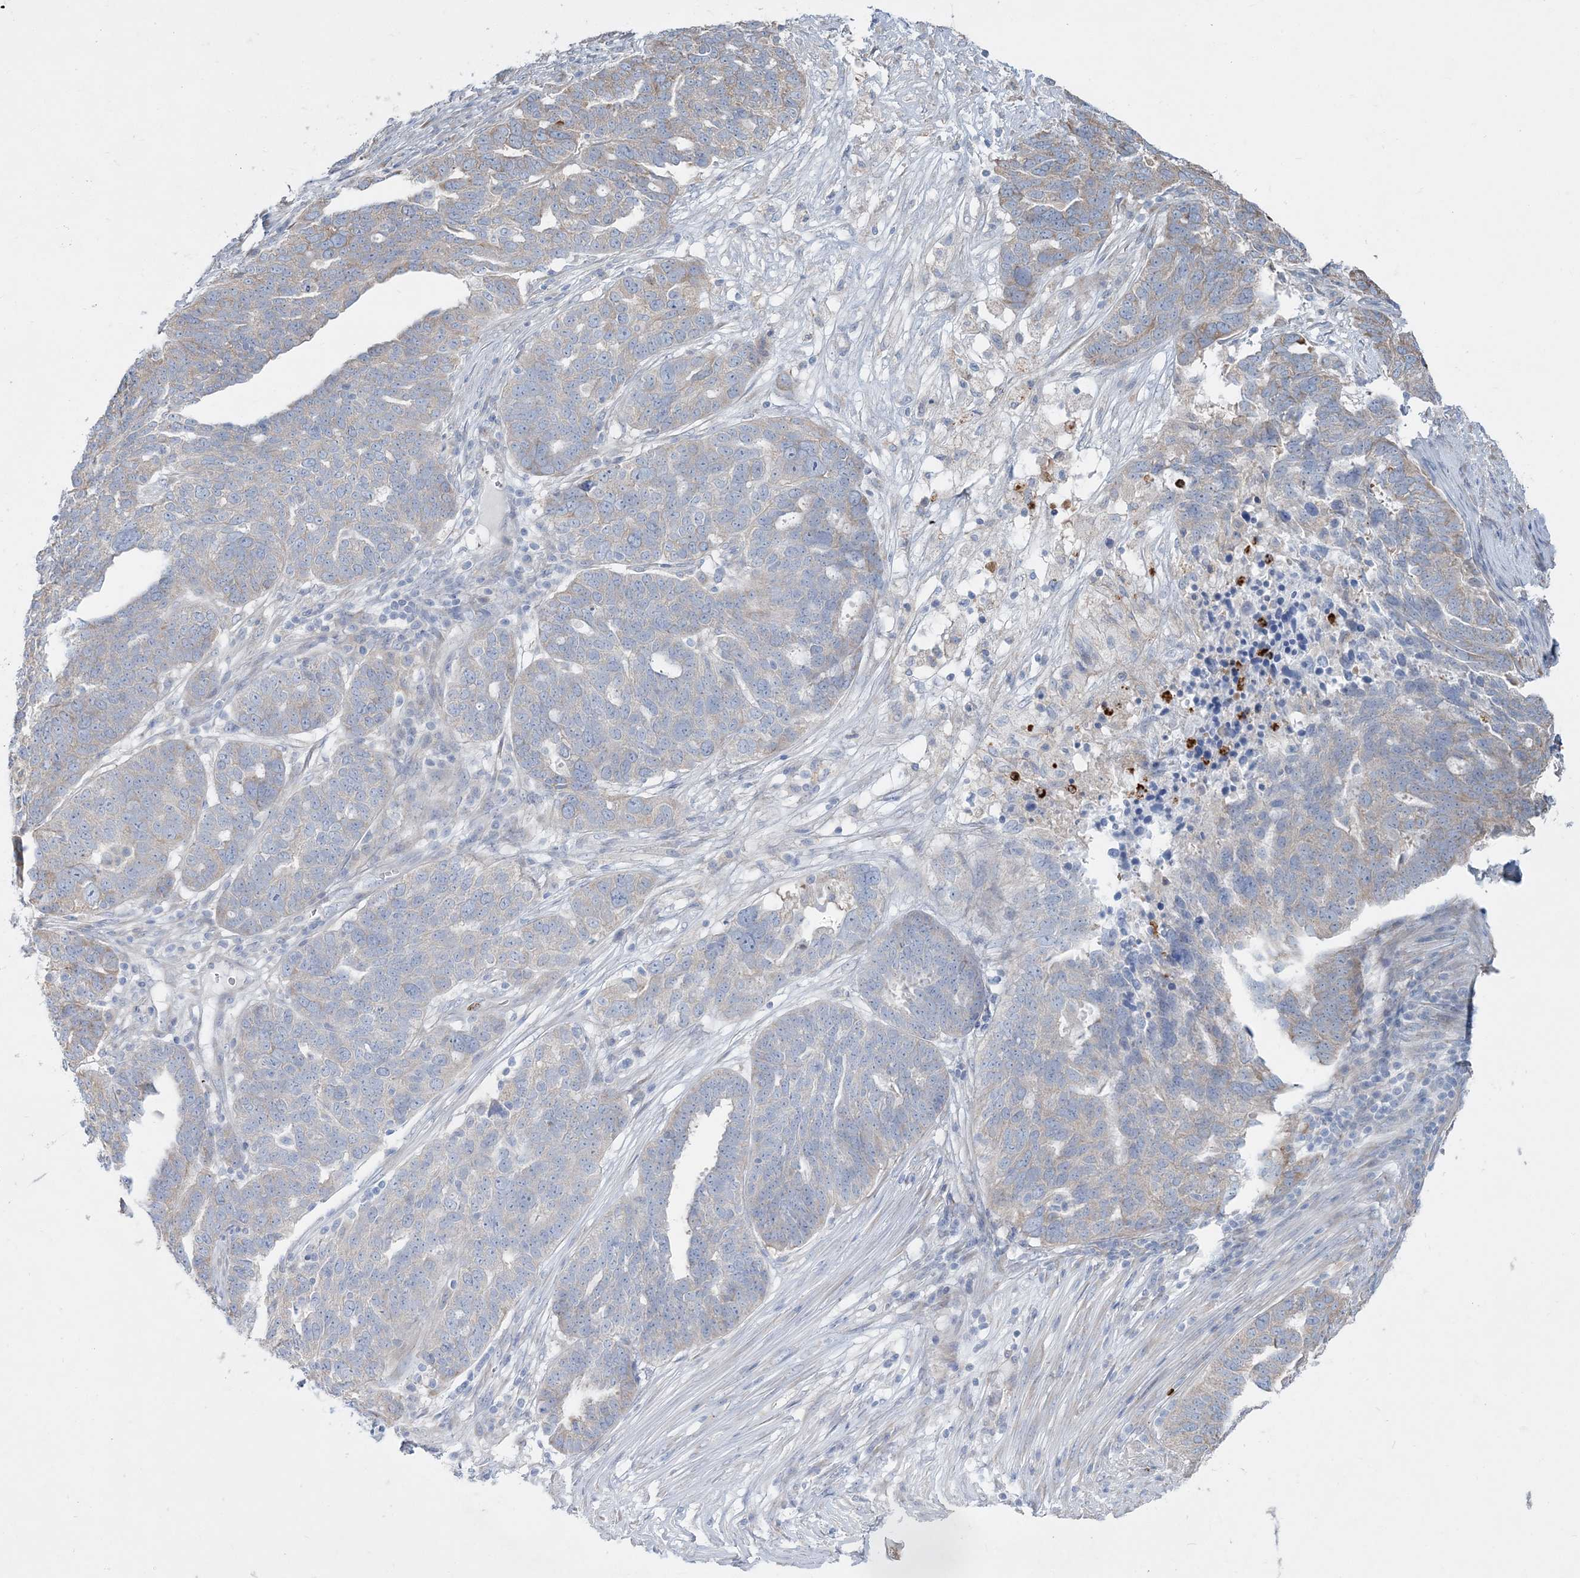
{"staining": {"intensity": "weak", "quantity": "<25%", "location": "cytoplasmic/membranous"}, "tissue": "ovarian cancer", "cell_type": "Tumor cells", "image_type": "cancer", "snomed": [{"axis": "morphology", "description": "Cystadenocarcinoma, serous, NOS"}, {"axis": "topography", "description": "Ovary"}], "caption": "Tumor cells show no significant protein expression in ovarian serous cystadenocarcinoma. (DAB immunohistochemistry (IHC) visualized using brightfield microscopy, high magnification).", "gene": "CCNJ", "patient": {"sex": "female", "age": 59}}